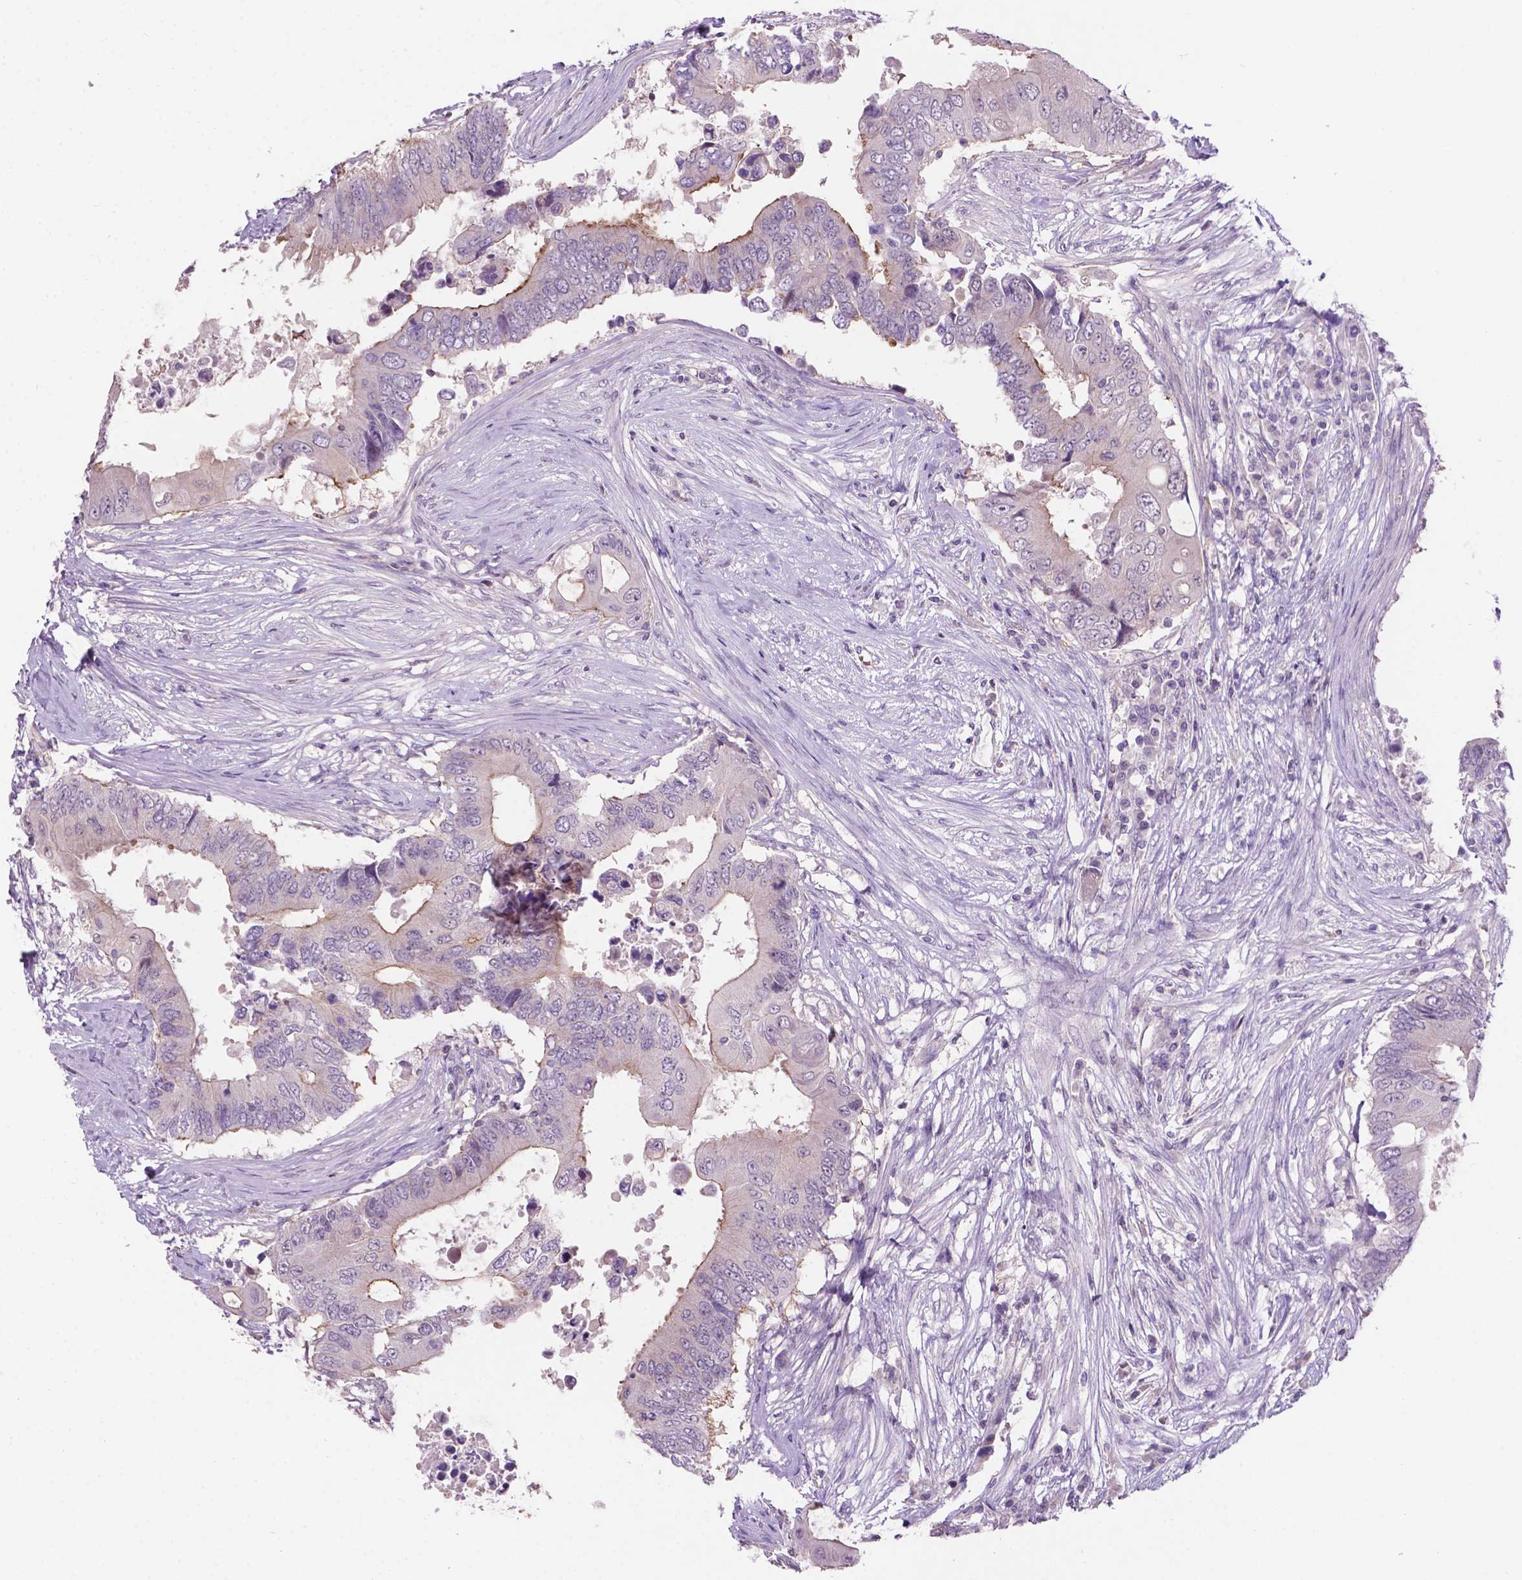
{"staining": {"intensity": "moderate", "quantity": "<25%", "location": "cytoplasmic/membranous"}, "tissue": "colorectal cancer", "cell_type": "Tumor cells", "image_type": "cancer", "snomed": [{"axis": "morphology", "description": "Adenocarcinoma, NOS"}, {"axis": "topography", "description": "Colon"}], "caption": "Immunohistochemistry (IHC) of colorectal adenocarcinoma demonstrates low levels of moderate cytoplasmic/membranous staining in about <25% of tumor cells. (DAB (3,3'-diaminobenzidine) IHC with brightfield microscopy, high magnification).", "gene": "ARL5C", "patient": {"sex": "male", "age": 71}}